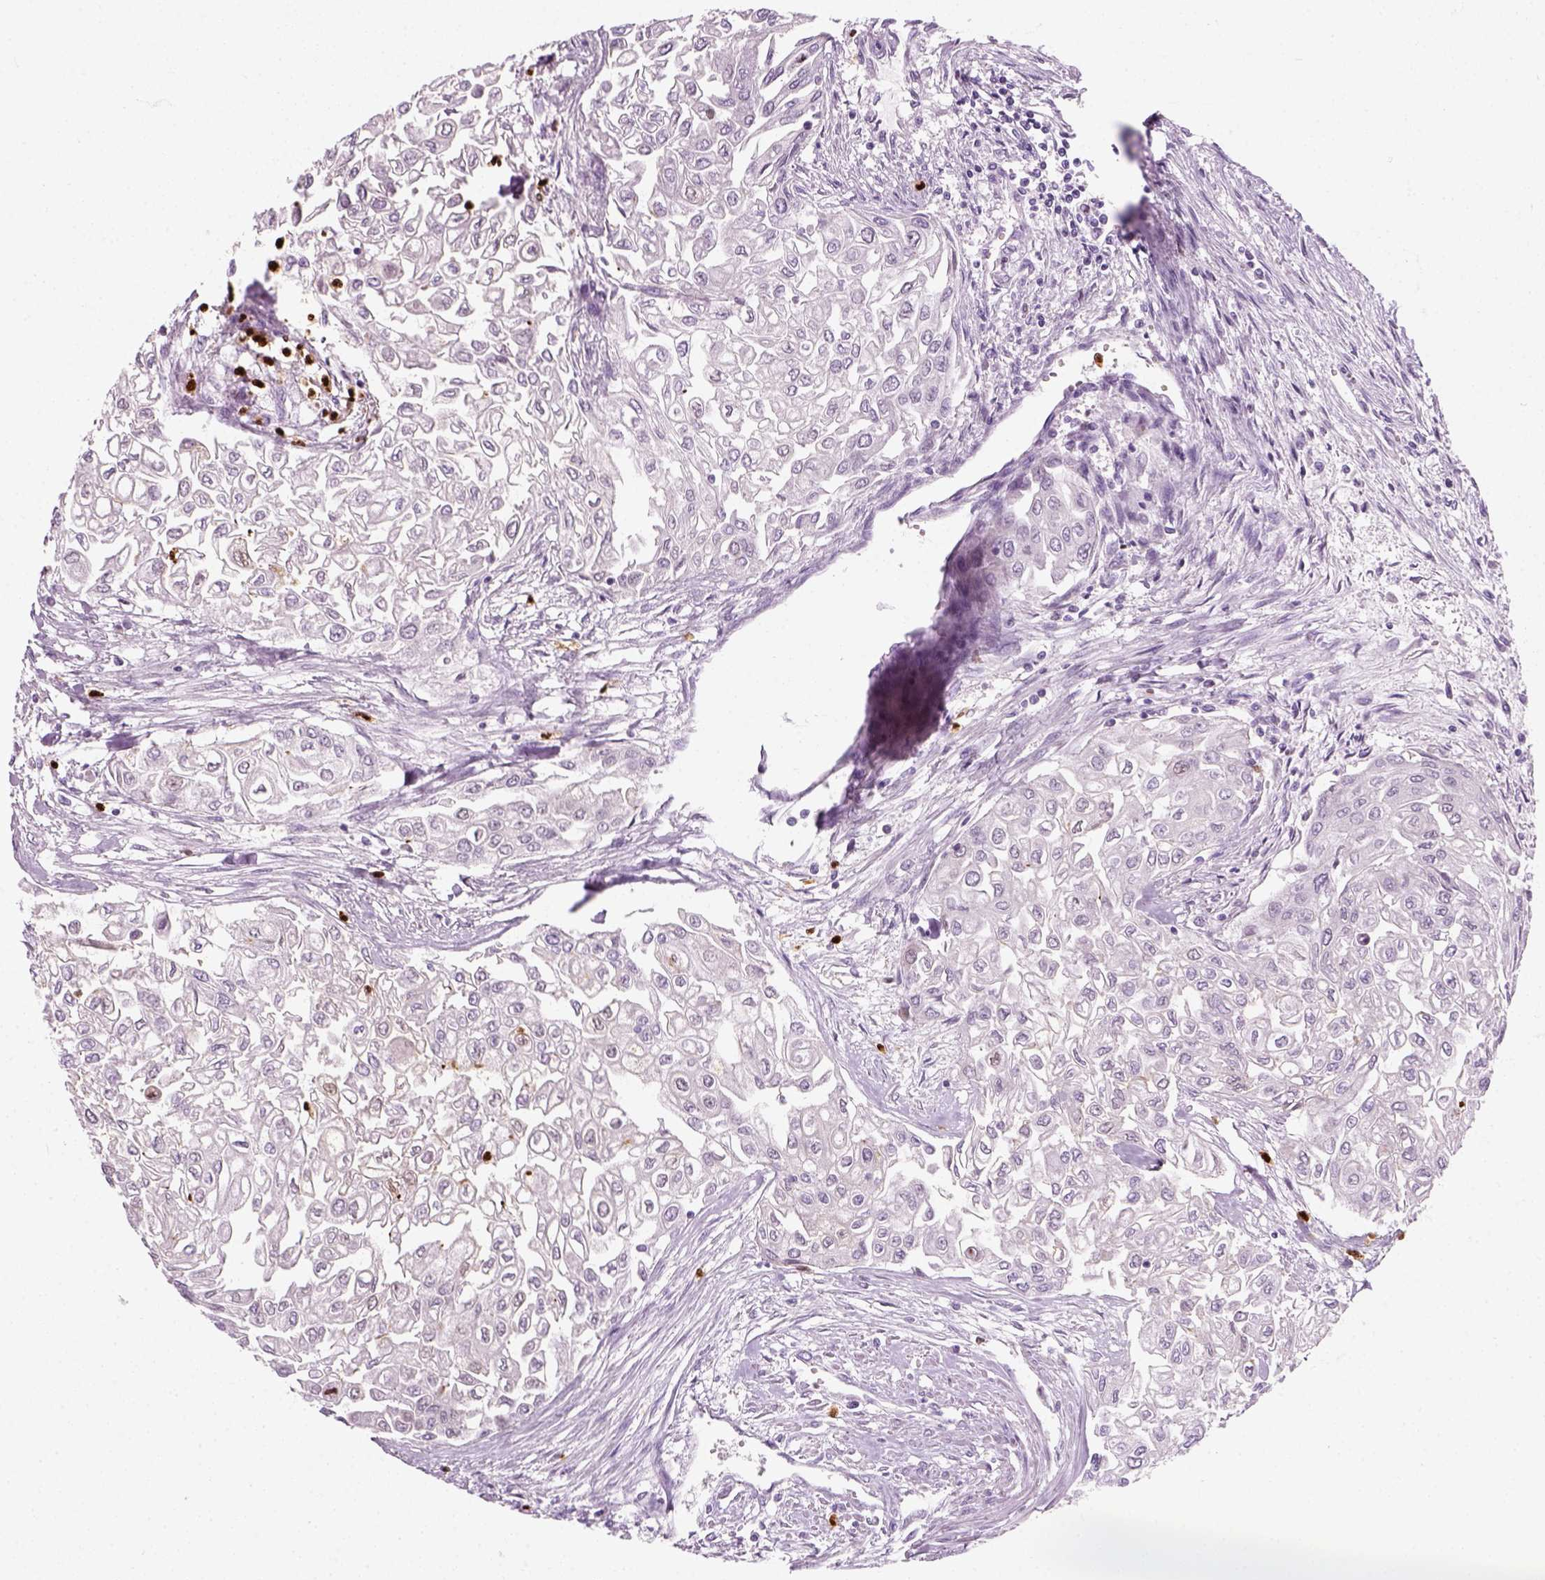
{"staining": {"intensity": "negative", "quantity": "none", "location": "none"}, "tissue": "urothelial cancer", "cell_type": "Tumor cells", "image_type": "cancer", "snomed": [{"axis": "morphology", "description": "Urothelial carcinoma, High grade"}, {"axis": "topography", "description": "Urinary bladder"}], "caption": "An immunohistochemistry histopathology image of urothelial cancer is shown. There is no staining in tumor cells of urothelial cancer.", "gene": "IL4", "patient": {"sex": "male", "age": 62}}